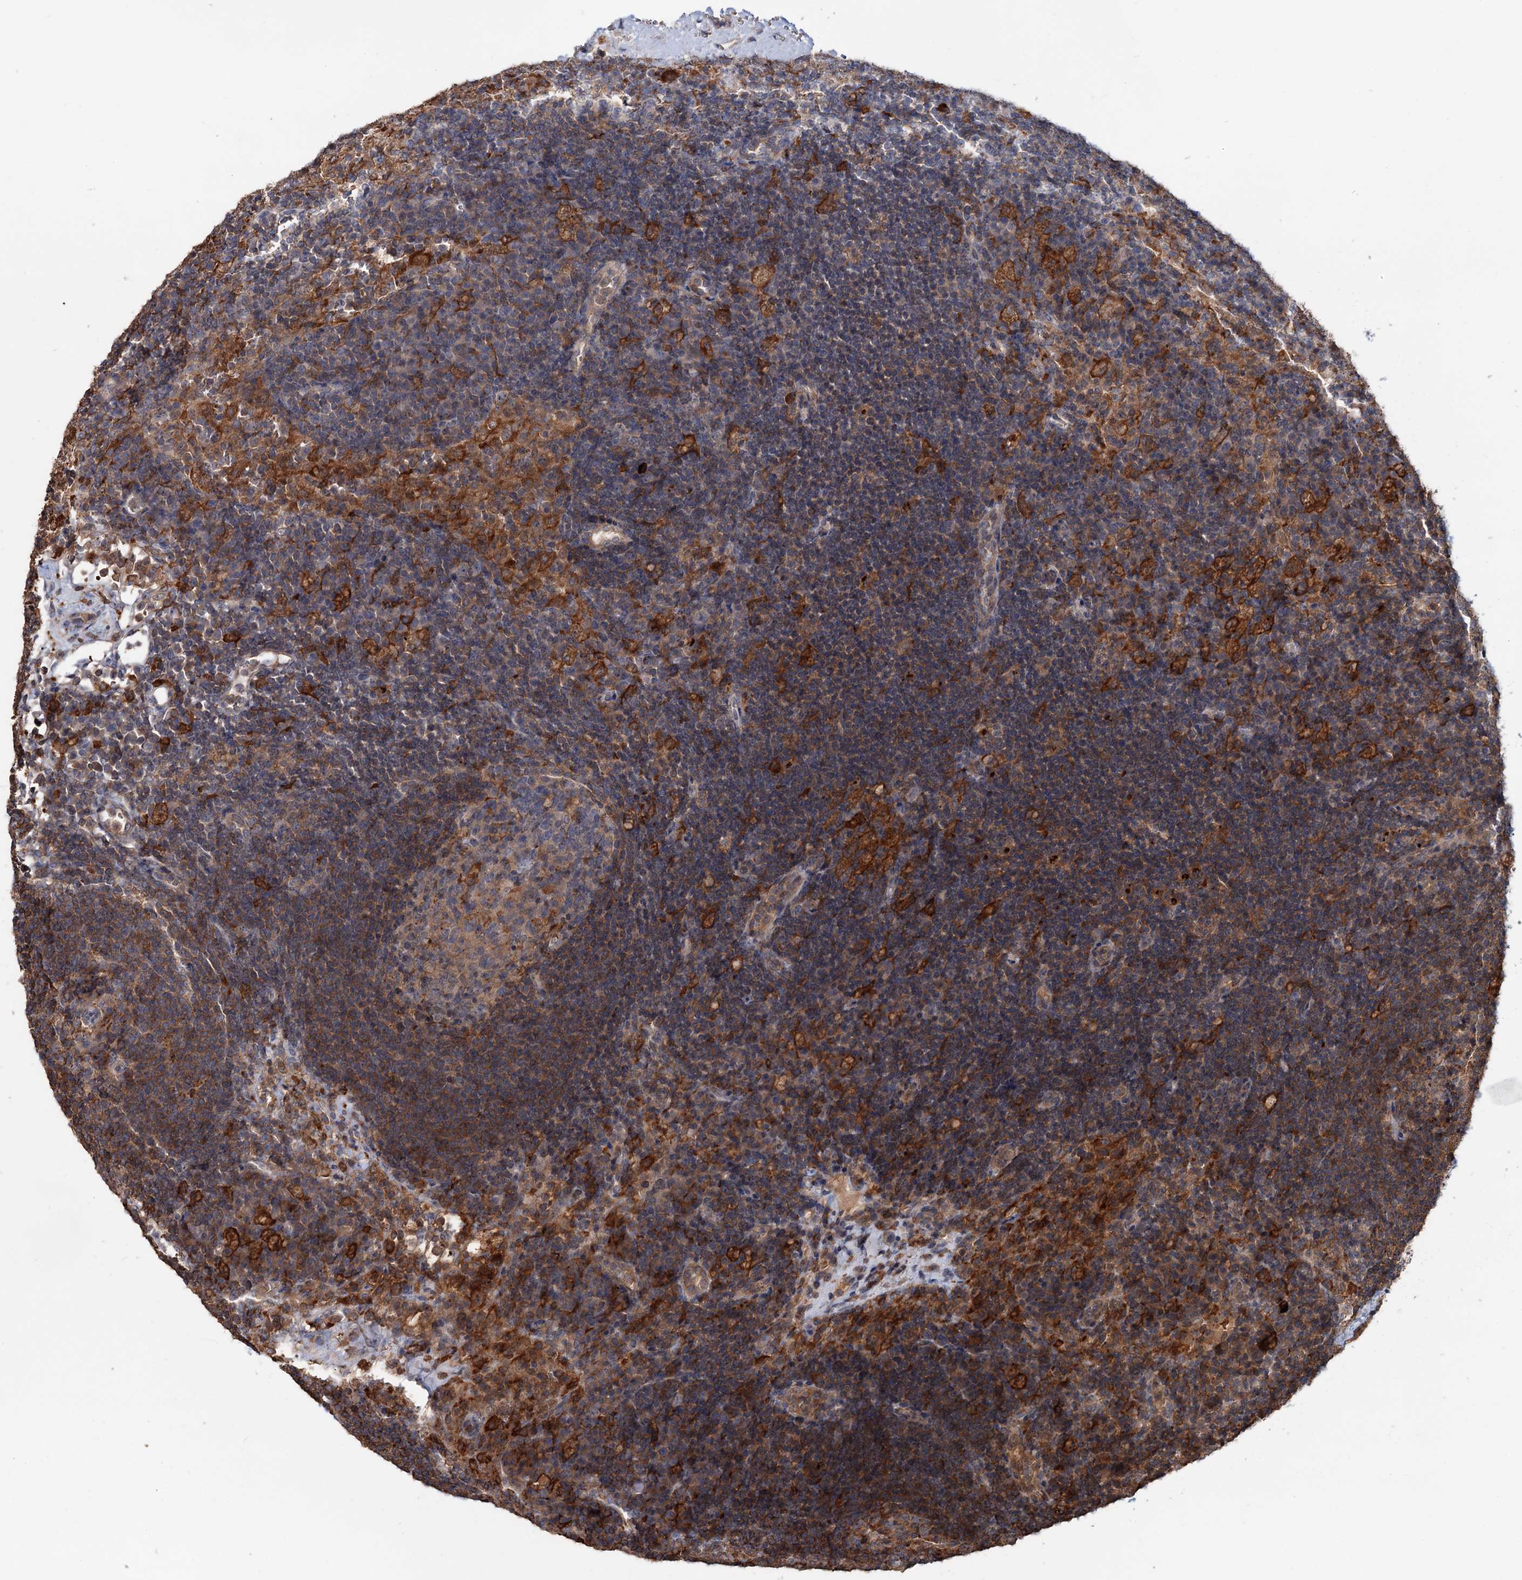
{"staining": {"intensity": "moderate", "quantity": "<25%", "location": "cytoplasmic/membranous"}, "tissue": "lymph node", "cell_type": "Germinal center cells", "image_type": "normal", "snomed": [{"axis": "morphology", "description": "Normal tissue, NOS"}, {"axis": "topography", "description": "Lymph node"}], "caption": "Immunohistochemistry (IHC) (DAB) staining of unremarkable lymph node exhibits moderate cytoplasmic/membranous protein staining in about <25% of germinal center cells.", "gene": "GRIP1", "patient": {"sex": "female", "age": 70}}